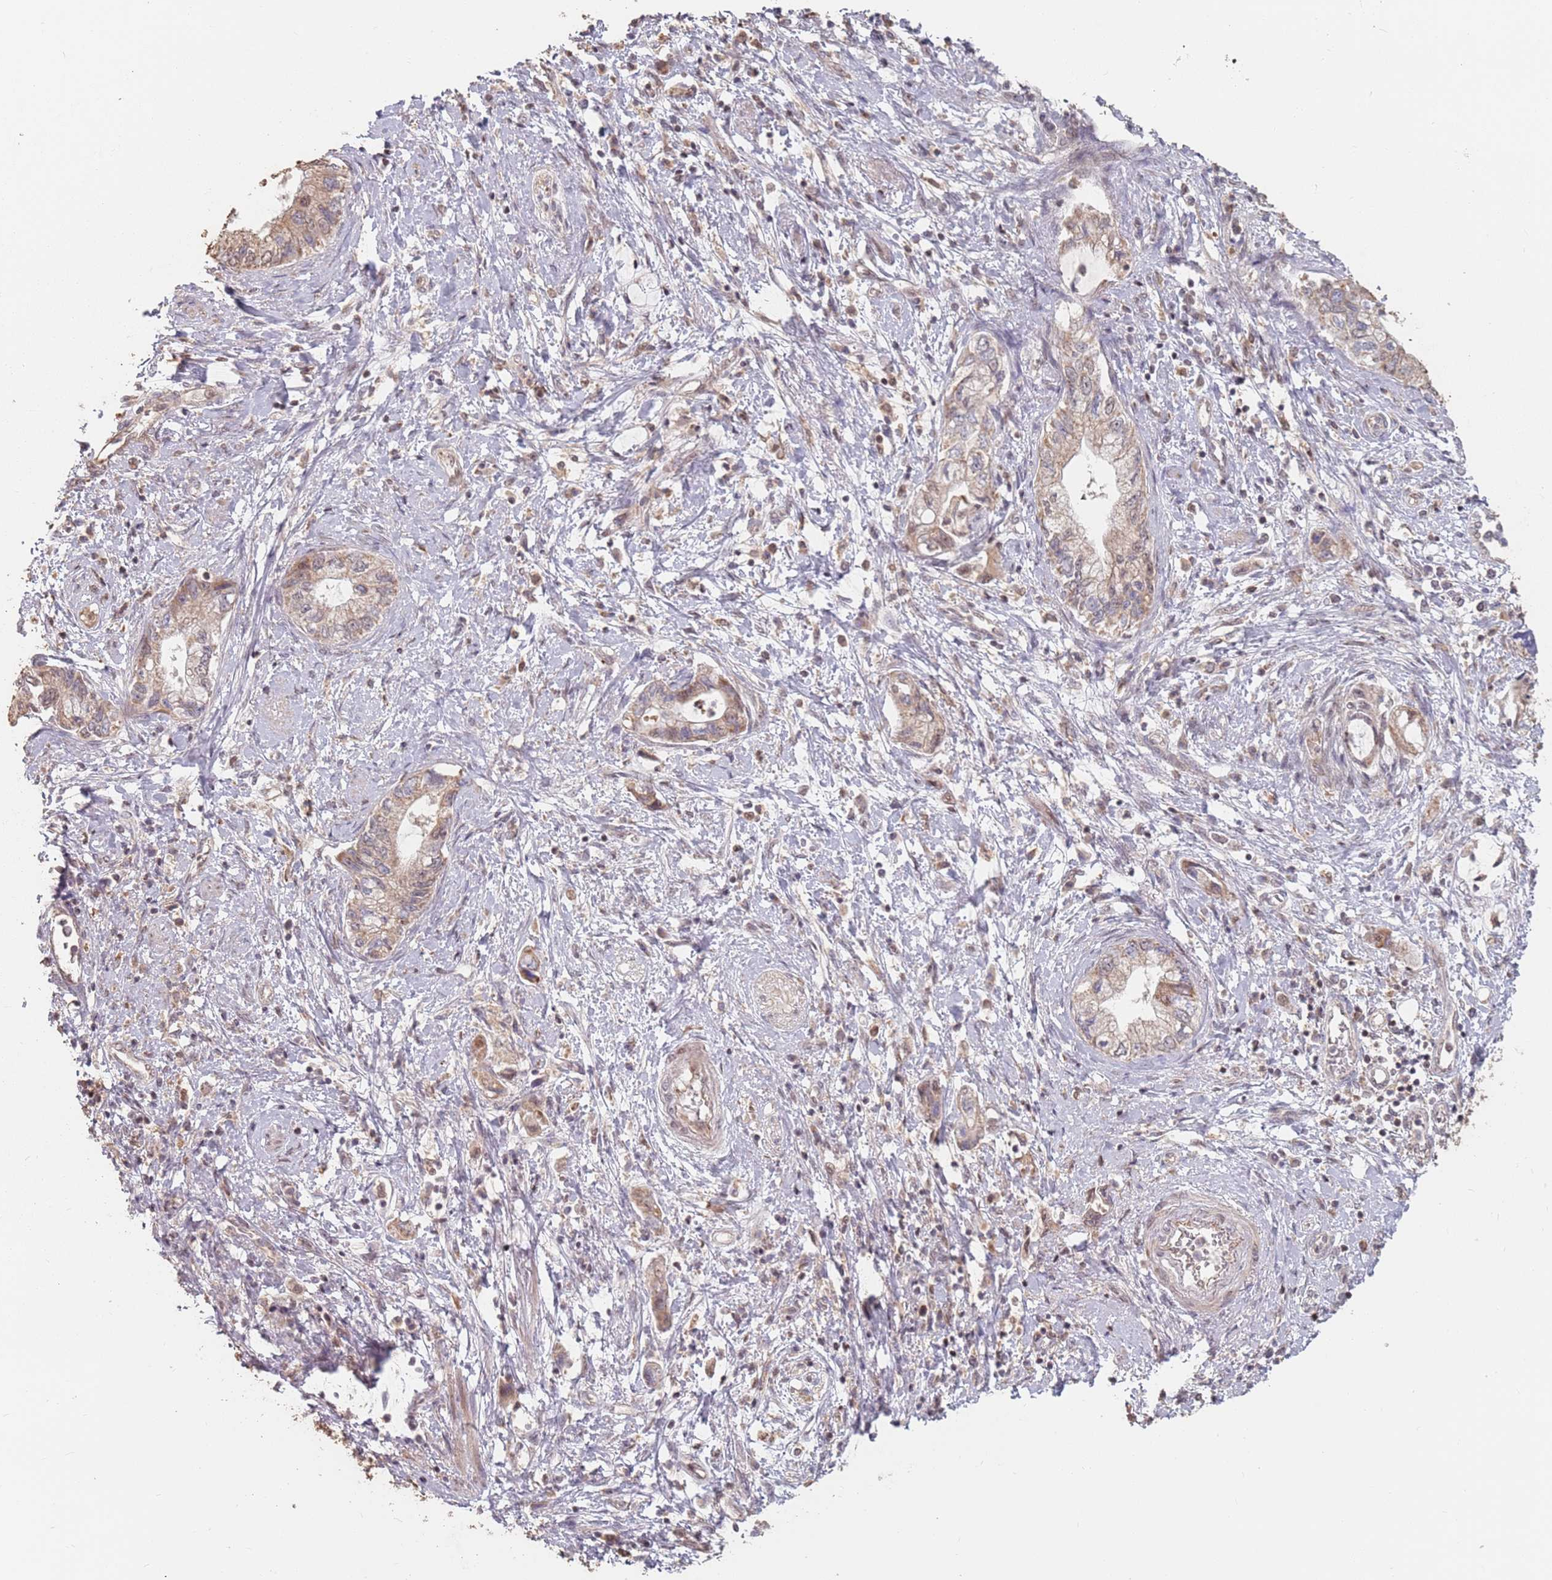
{"staining": {"intensity": "weak", "quantity": ">75%", "location": "cytoplasmic/membranous"}, "tissue": "pancreatic cancer", "cell_type": "Tumor cells", "image_type": "cancer", "snomed": [{"axis": "morphology", "description": "Adenocarcinoma, NOS"}, {"axis": "topography", "description": "Pancreas"}], "caption": "IHC (DAB) staining of human pancreatic cancer (adenocarcinoma) shows weak cytoplasmic/membranous protein staining in about >75% of tumor cells. The staining was performed using DAB (3,3'-diaminobenzidine) to visualize the protein expression in brown, while the nuclei were stained in blue with hematoxylin (Magnification: 20x).", "gene": "VPS52", "patient": {"sex": "female", "age": 73}}